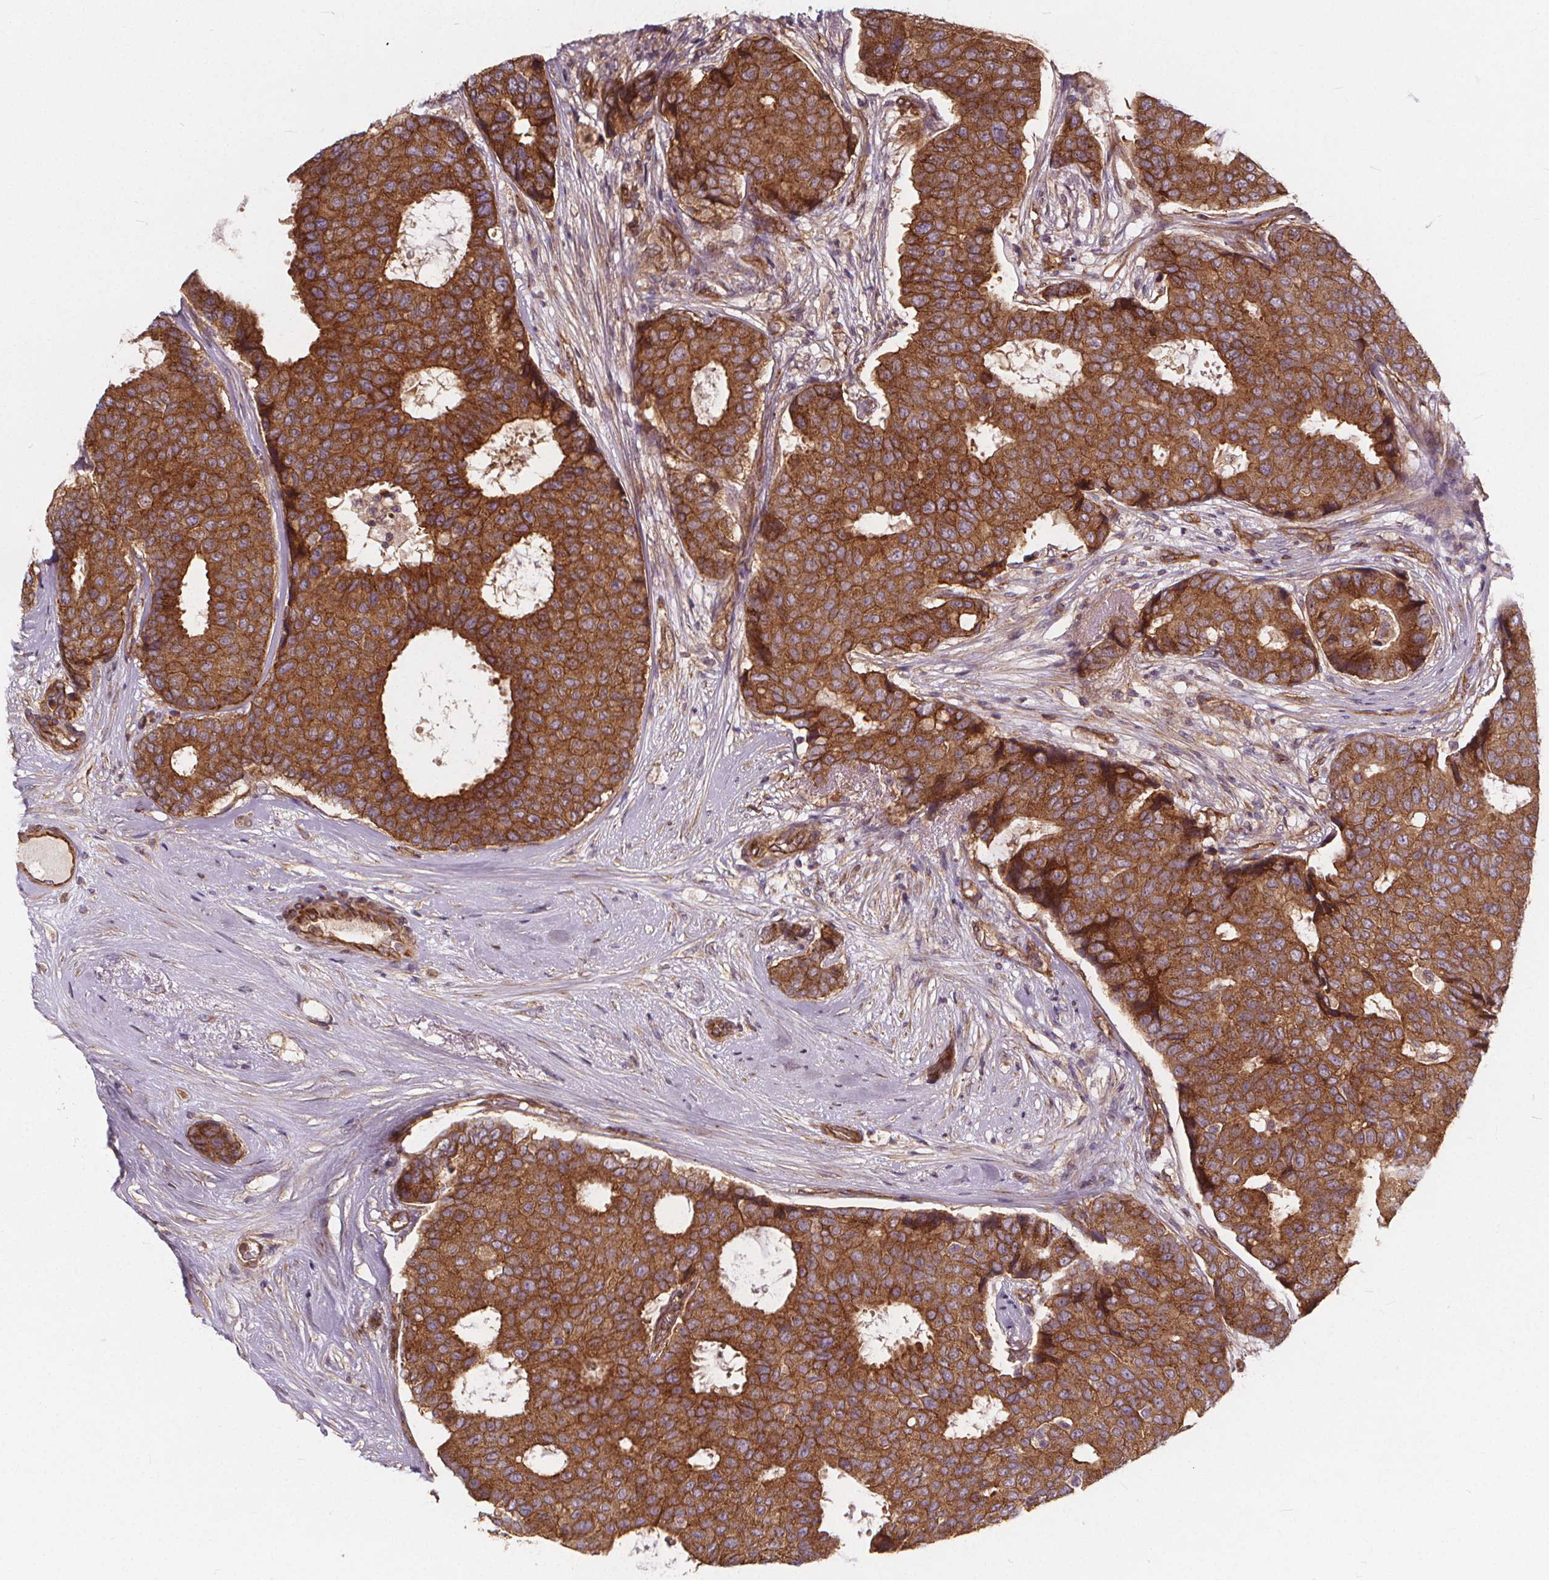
{"staining": {"intensity": "strong", "quantity": ">75%", "location": "cytoplasmic/membranous"}, "tissue": "breast cancer", "cell_type": "Tumor cells", "image_type": "cancer", "snomed": [{"axis": "morphology", "description": "Duct carcinoma"}, {"axis": "topography", "description": "Breast"}], "caption": "Tumor cells reveal strong cytoplasmic/membranous expression in approximately >75% of cells in breast cancer (infiltrating ductal carcinoma). (Brightfield microscopy of DAB IHC at high magnification).", "gene": "CLINT1", "patient": {"sex": "female", "age": 75}}